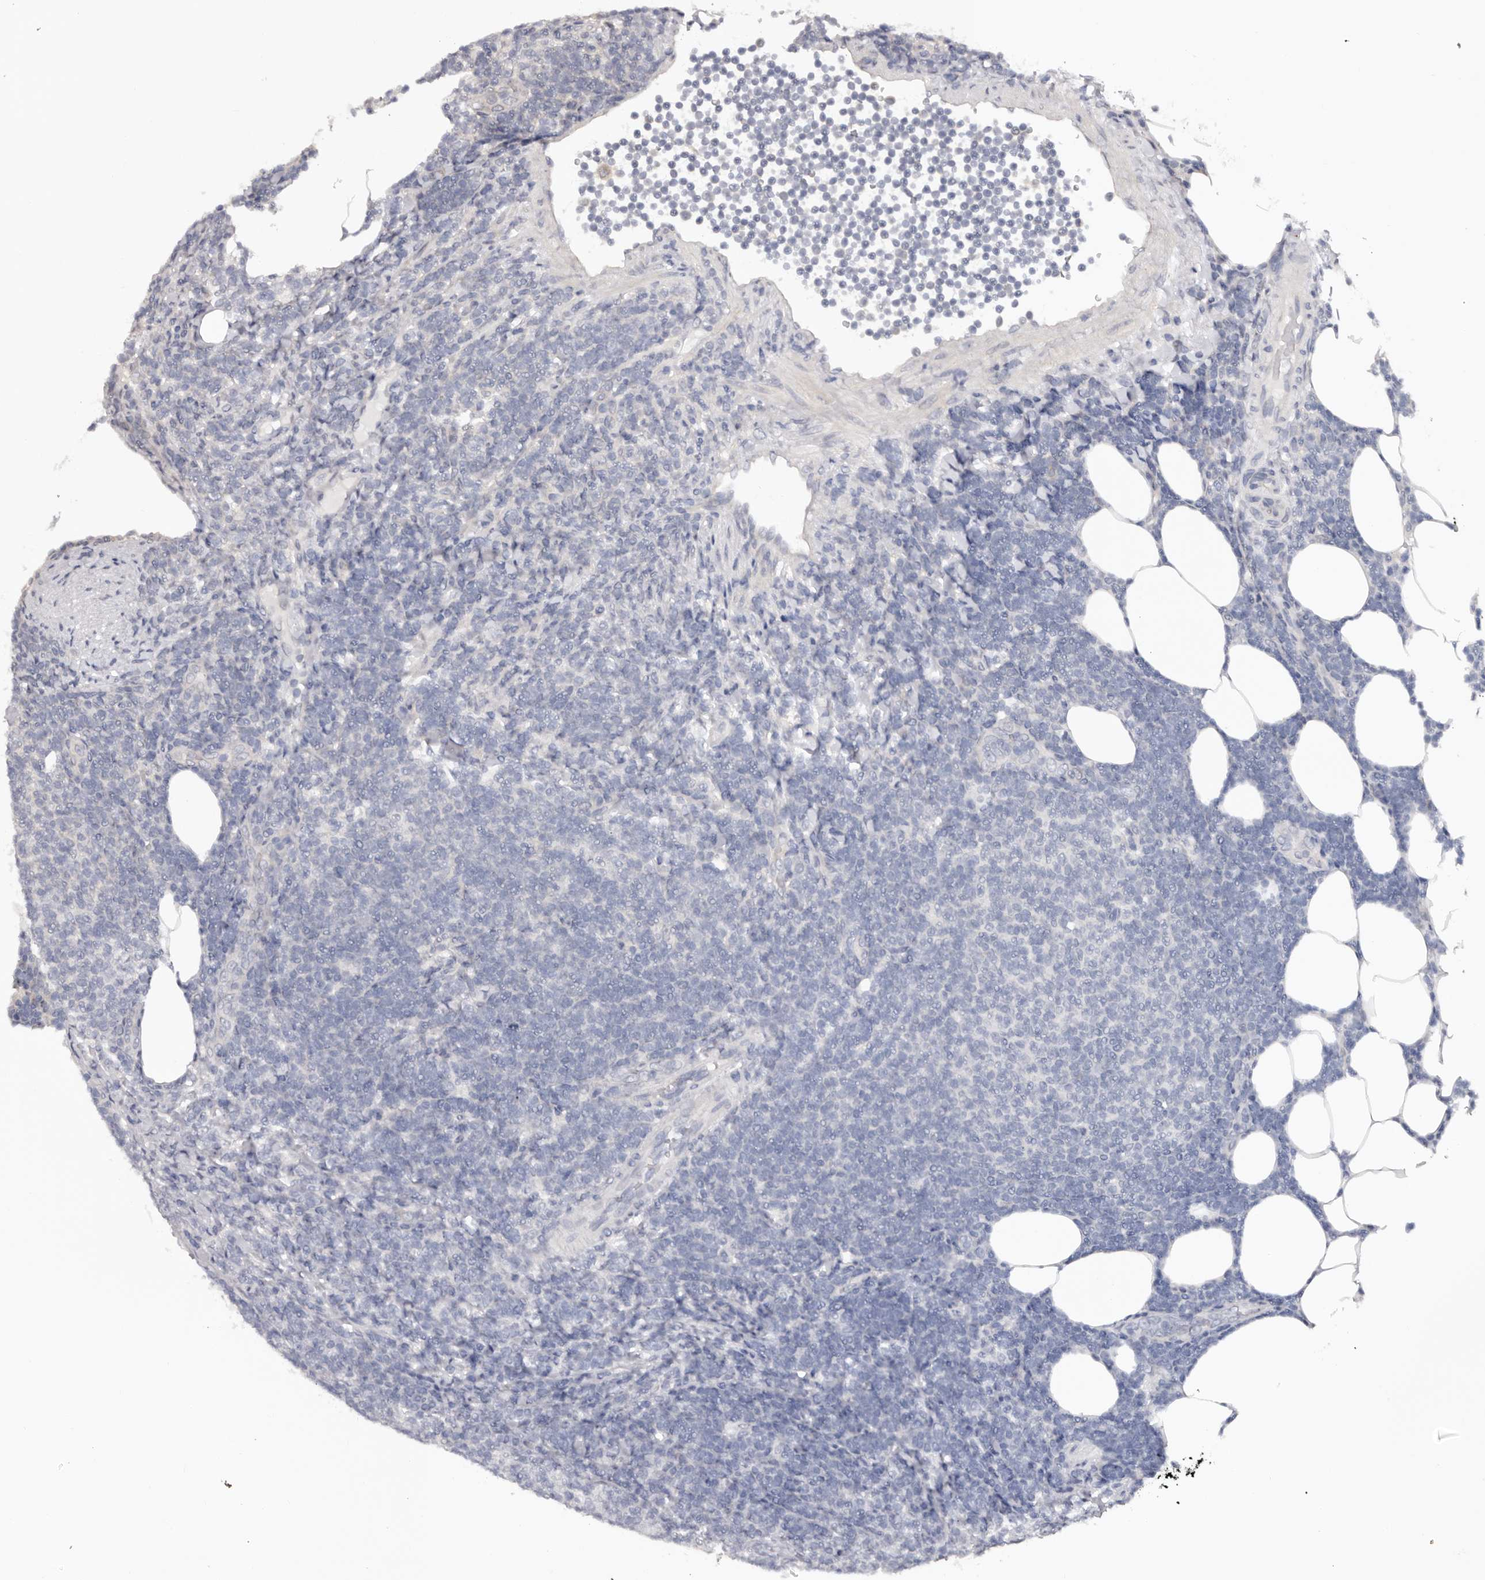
{"staining": {"intensity": "negative", "quantity": "none", "location": "none"}, "tissue": "lymphoma", "cell_type": "Tumor cells", "image_type": "cancer", "snomed": [{"axis": "morphology", "description": "Malignant lymphoma, non-Hodgkin's type, Low grade"}, {"axis": "topography", "description": "Lymph node"}], "caption": "A high-resolution photomicrograph shows immunohistochemistry staining of low-grade malignant lymphoma, non-Hodgkin's type, which exhibits no significant positivity in tumor cells.", "gene": "MDP1", "patient": {"sex": "male", "age": 66}}